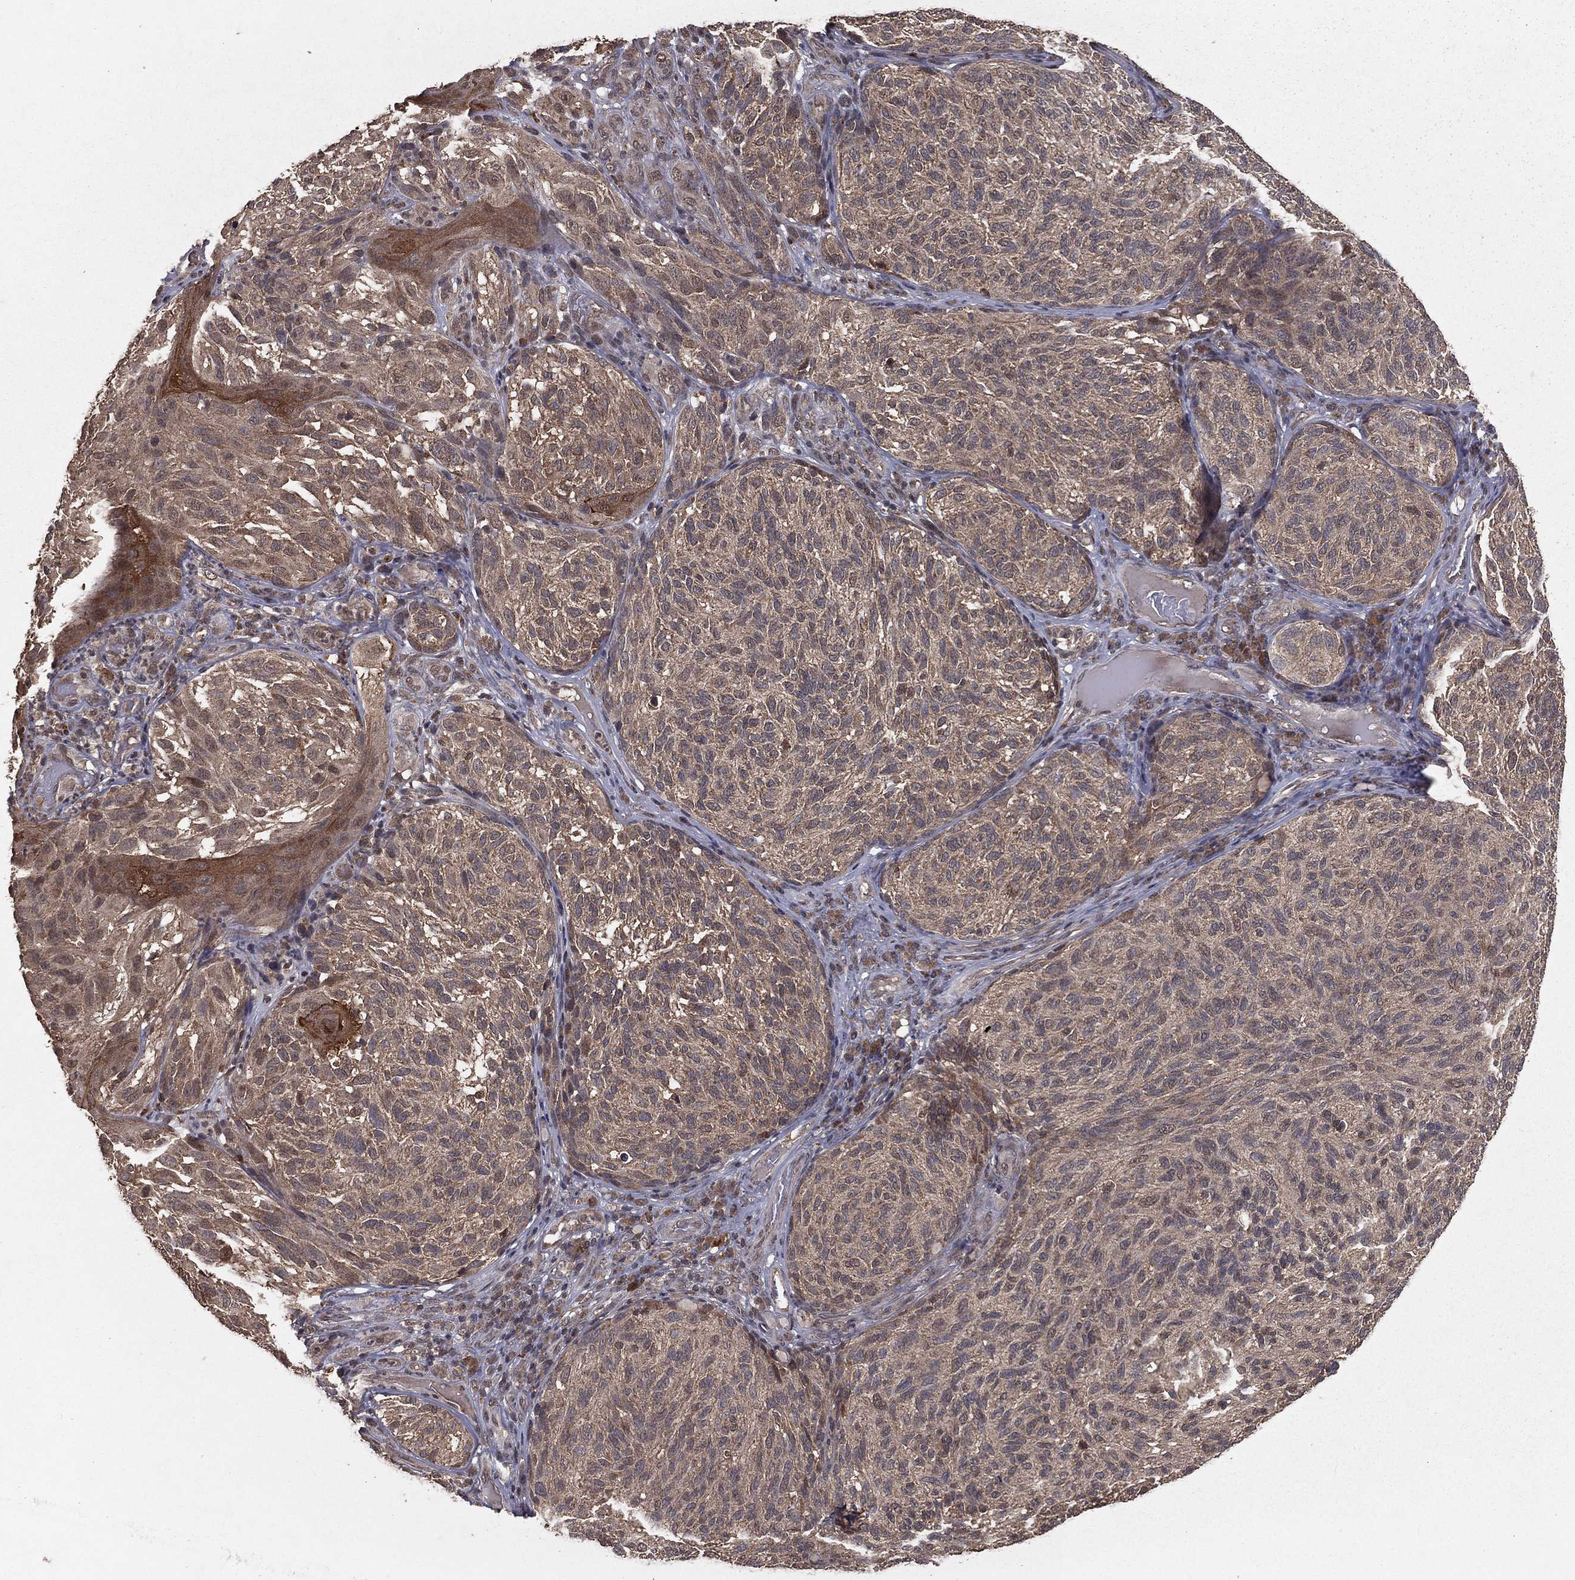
{"staining": {"intensity": "weak", "quantity": ">75%", "location": "cytoplasmic/membranous"}, "tissue": "melanoma", "cell_type": "Tumor cells", "image_type": "cancer", "snomed": [{"axis": "morphology", "description": "Malignant melanoma, NOS"}, {"axis": "topography", "description": "Skin"}], "caption": "This histopathology image displays immunohistochemistry (IHC) staining of human malignant melanoma, with low weak cytoplasmic/membranous expression in approximately >75% of tumor cells.", "gene": "ZDHHC15", "patient": {"sex": "female", "age": 73}}